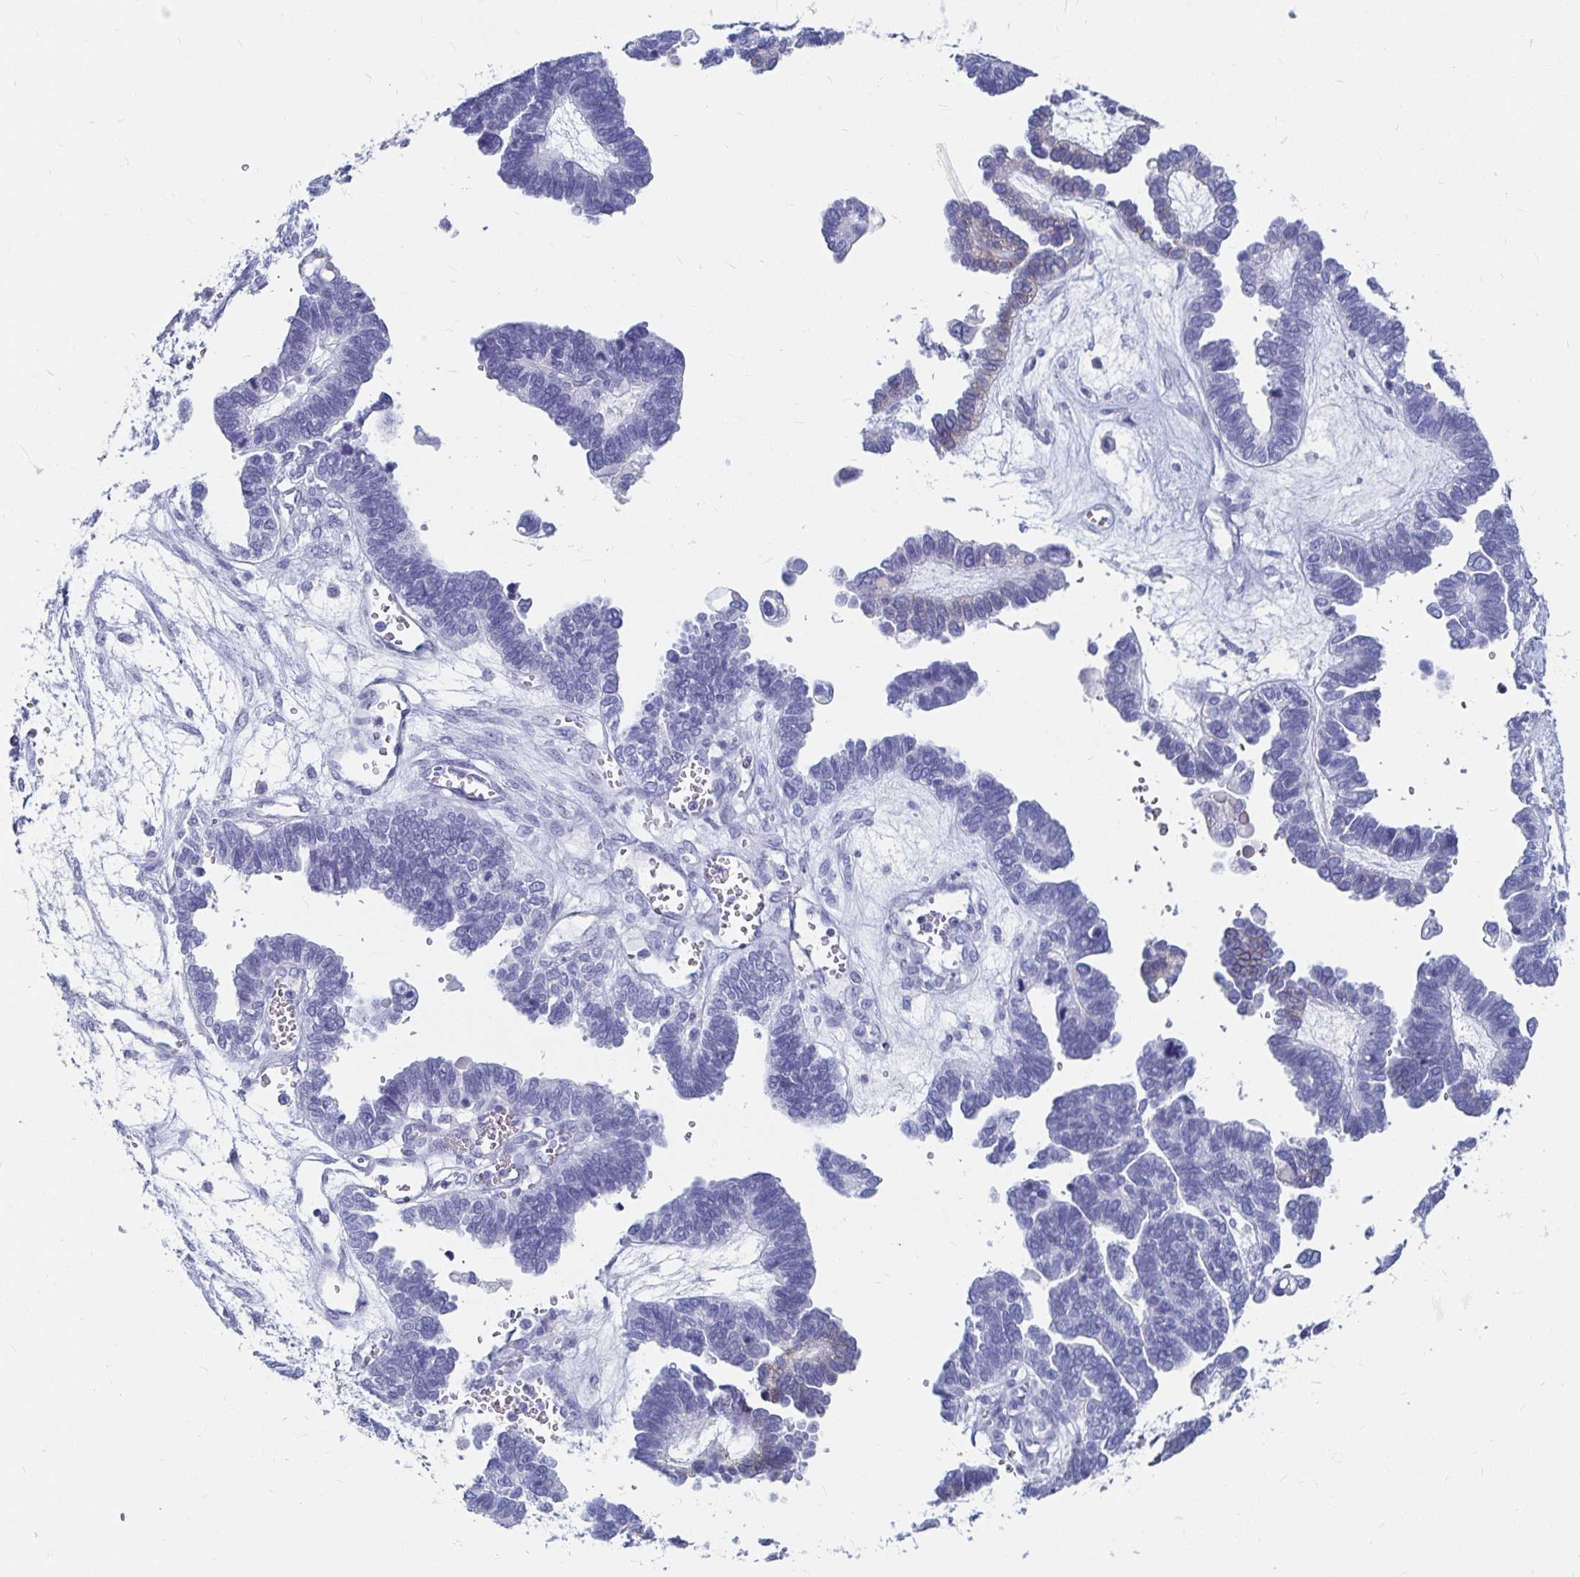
{"staining": {"intensity": "negative", "quantity": "none", "location": "none"}, "tissue": "ovarian cancer", "cell_type": "Tumor cells", "image_type": "cancer", "snomed": [{"axis": "morphology", "description": "Cystadenocarcinoma, serous, NOS"}, {"axis": "topography", "description": "Ovary"}], "caption": "Immunohistochemistry (IHC) of ovarian cancer displays no expression in tumor cells.", "gene": "CA9", "patient": {"sex": "female", "age": 51}}